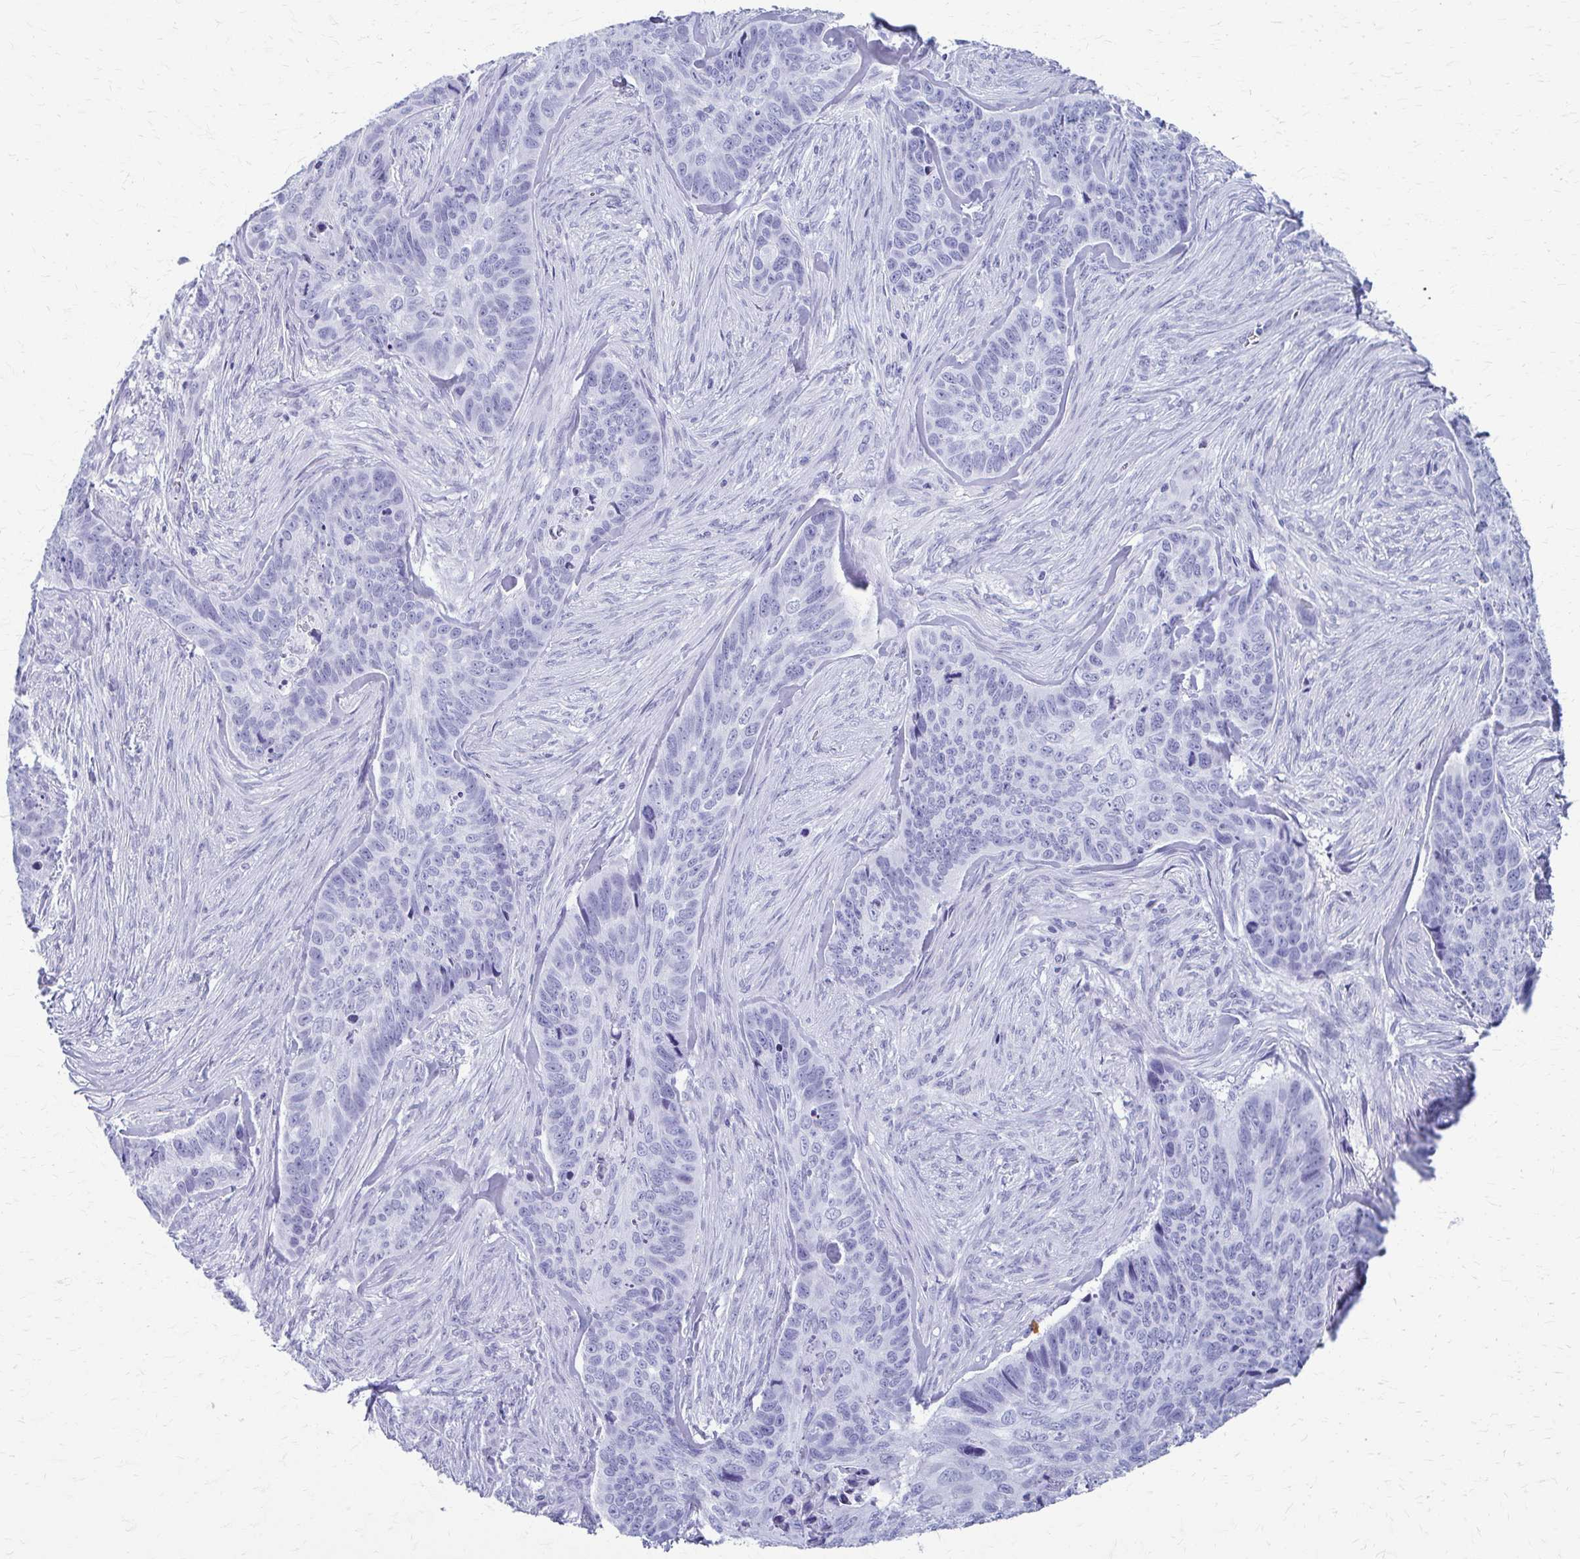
{"staining": {"intensity": "negative", "quantity": "none", "location": "none"}, "tissue": "skin cancer", "cell_type": "Tumor cells", "image_type": "cancer", "snomed": [{"axis": "morphology", "description": "Basal cell carcinoma"}, {"axis": "topography", "description": "Skin"}], "caption": "An immunohistochemistry (IHC) histopathology image of basal cell carcinoma (skin) is shown. There is no staining in tumor cells of basal cell carcinoma (skin).", "gene": "CELF5", "patient": {"sex": "female", "age": 82}}